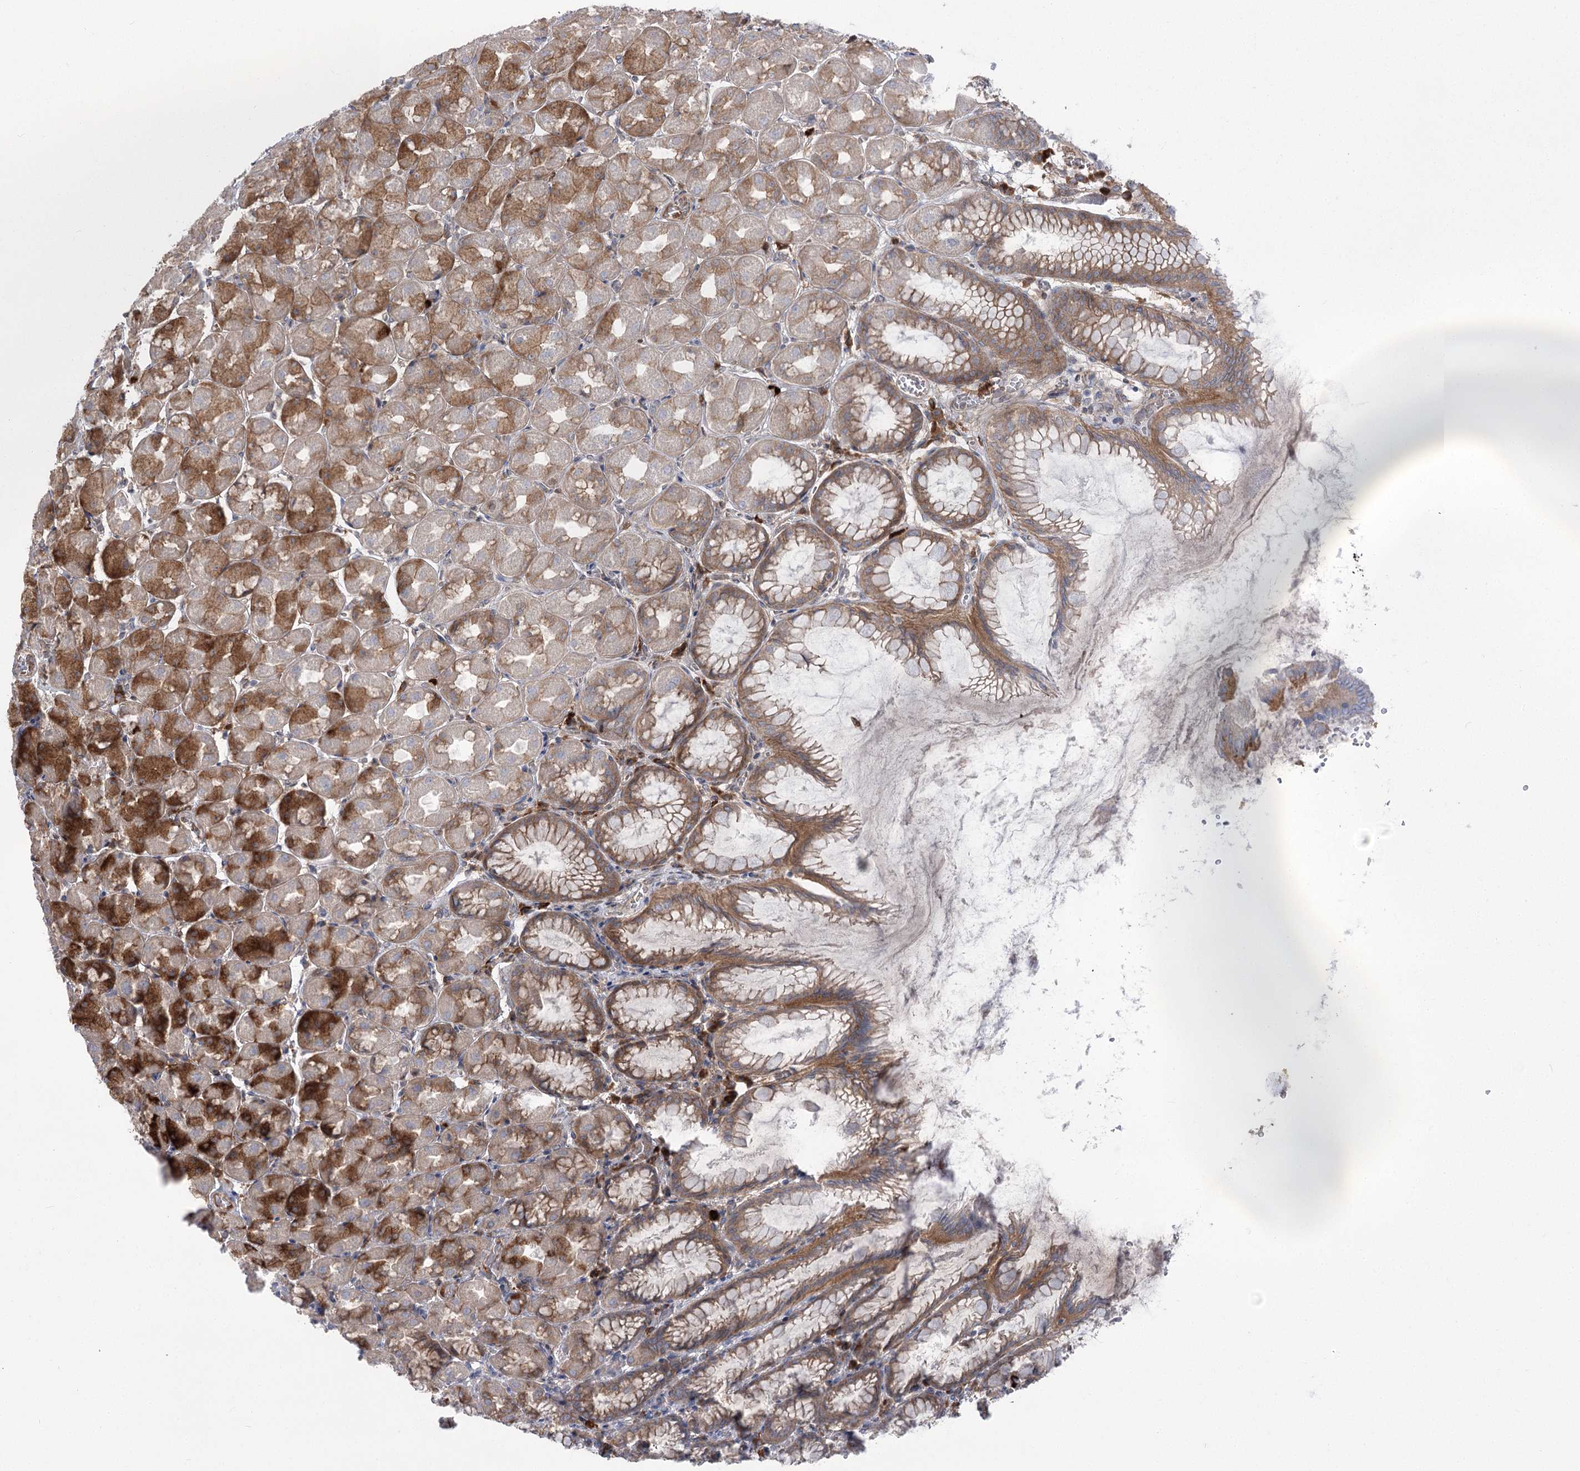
{"staining": {"intensity": "strong", "quantity": "25%-75%", "location": "cytoplasmic/membranous"}, "tissue": "stomach", "cell_type": "Glandular cells", "image_type": "normal", "snomed": [{"axis": "morphology", "description": "Normal tissue, NOS"}, {"axis": "topography", "description": "Stomach, upper"}], "caption": "Immunohistochemistry (IHC) of unremarkable human stomach displays high levels of strong cytoplasmic/membranous staining in approximately 25%-75% of glandular cells.", "gene": "PLEKHA5", "patient": {"sex": "female", "age": 56}}